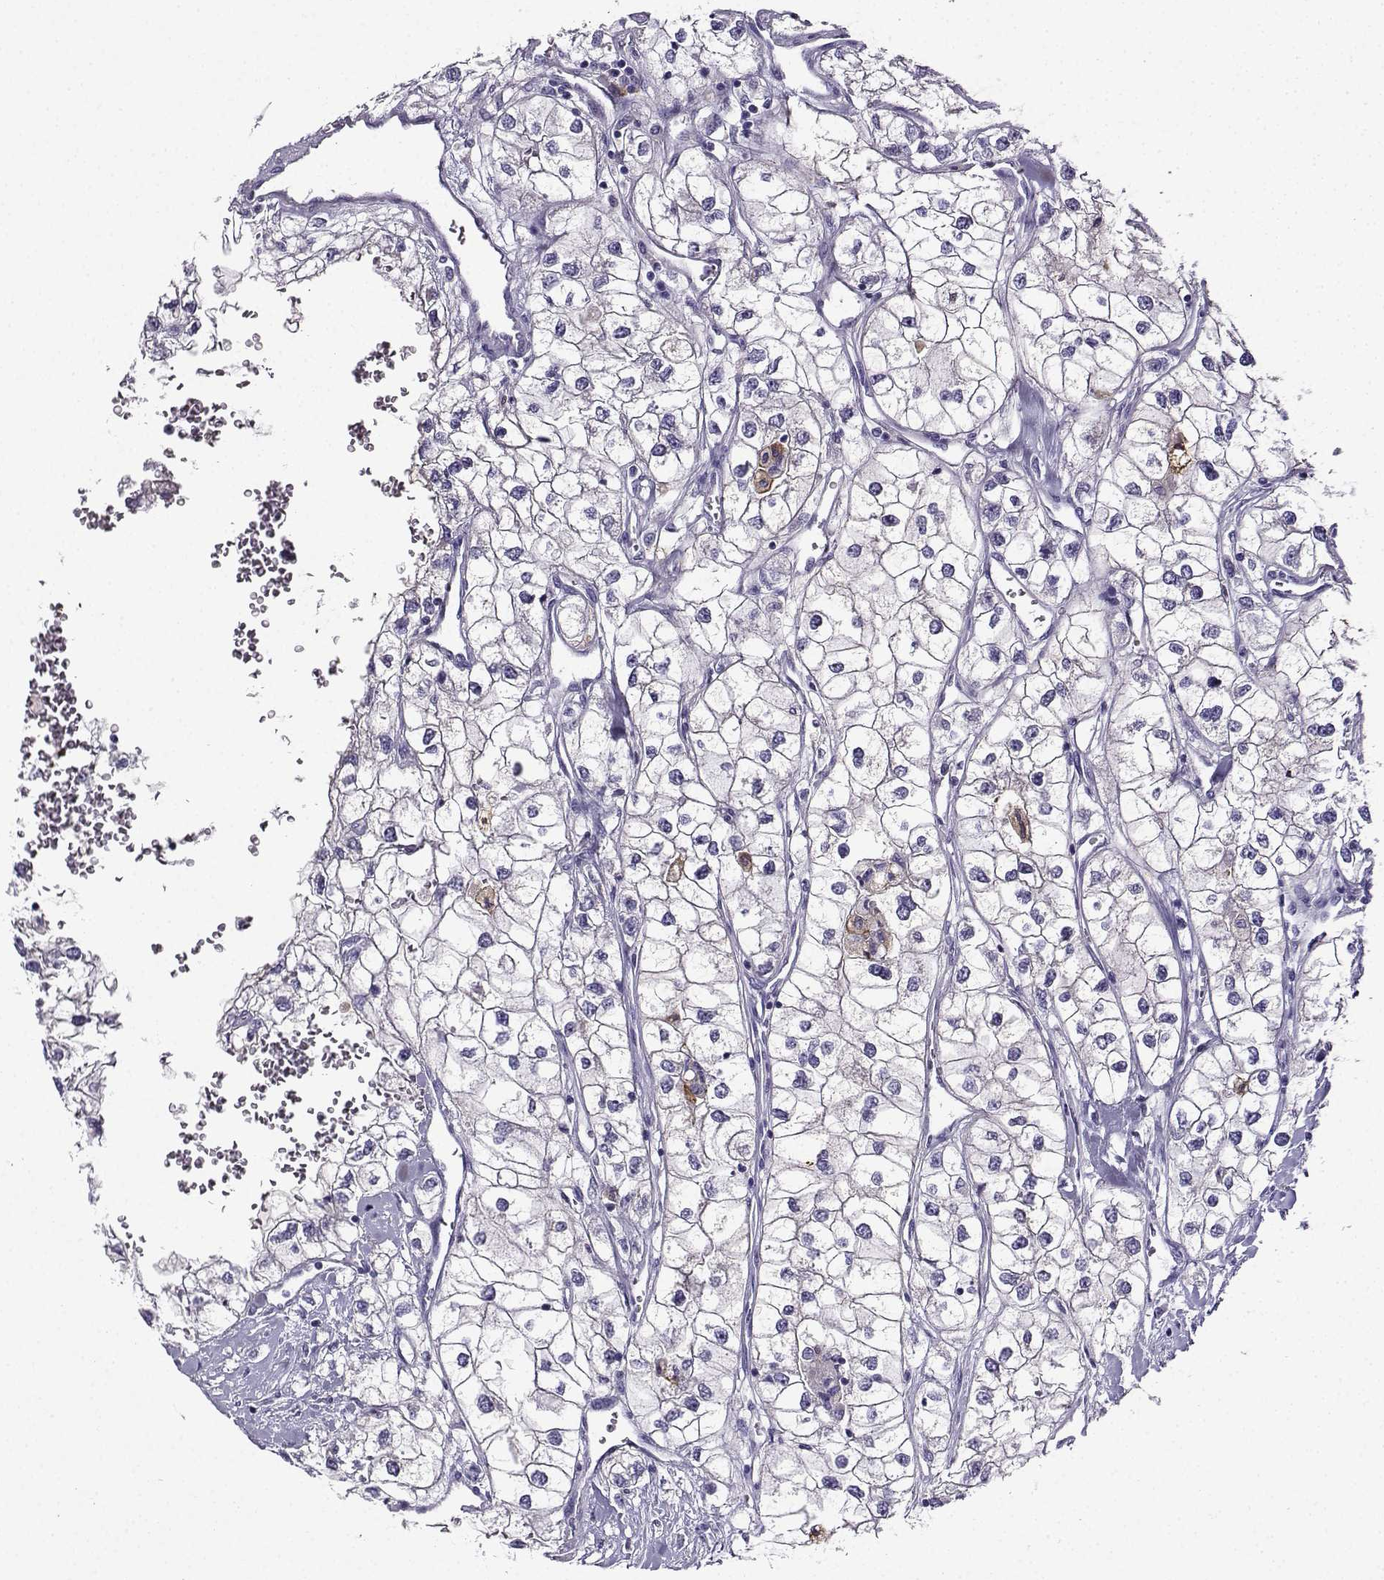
{"staining": {"intensity": "negative", "quantity": "none", "location": "none"}, "tissue": "renal cancer", "cell_type": "Tumor cells", "image_type": "cancer", "snomed": [{"axis": "morphology", "description": "Adenocarcinoma, NOS"}, {"axis": "topography", "description": "Kidney"}], "caption": "A high-resolution histopathology image shows IHC staining of renal cancer (adenocarcinoma), which reveals no significant expression in tumor cells. (DAB (3,3'-diaminobenzidine) IHC visualized using brightfield microscopy, high magnification).", "gene": "LINGO1", "patient": {"sex": "male", "age": 59}}